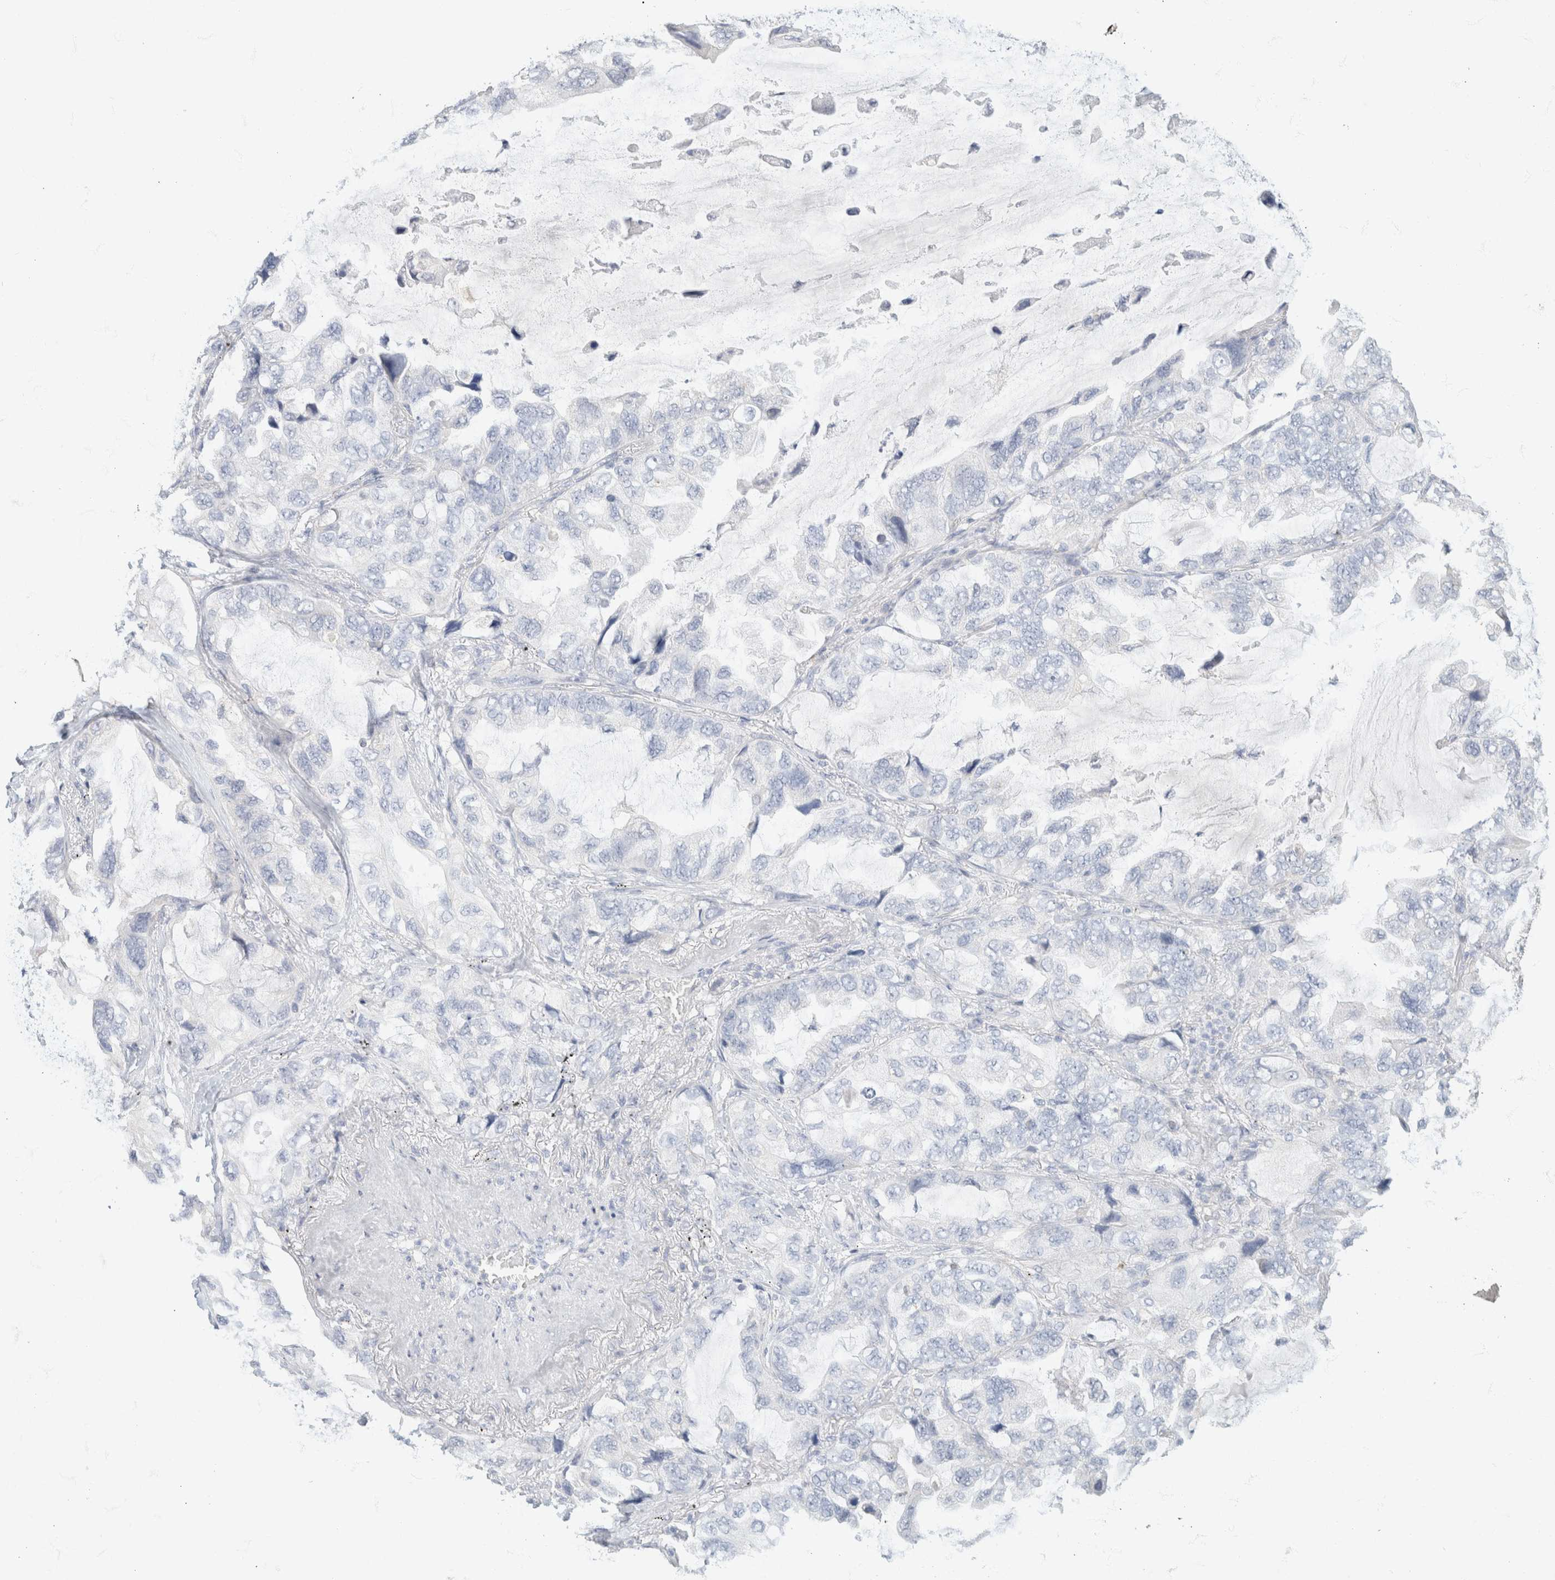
{"staining": {"intensity": "negative", "quantity": "none", "location": "none"}, "tissue": "lung cancer", "cell_type": "Tumor cells", "image_type": "cancer", "snomed": [{"axis": "morphology", "description": "Squamous cell carcinoma, NOS"}, {"axis": "topography", "description": "Lung"}], "caption": "Micrograph shows no protein expression in tumor cells of lung cancer (squamous cell carcinoma) tissue.", "gene": "CA12", "patient": {"sex": "female", "age": 73}}